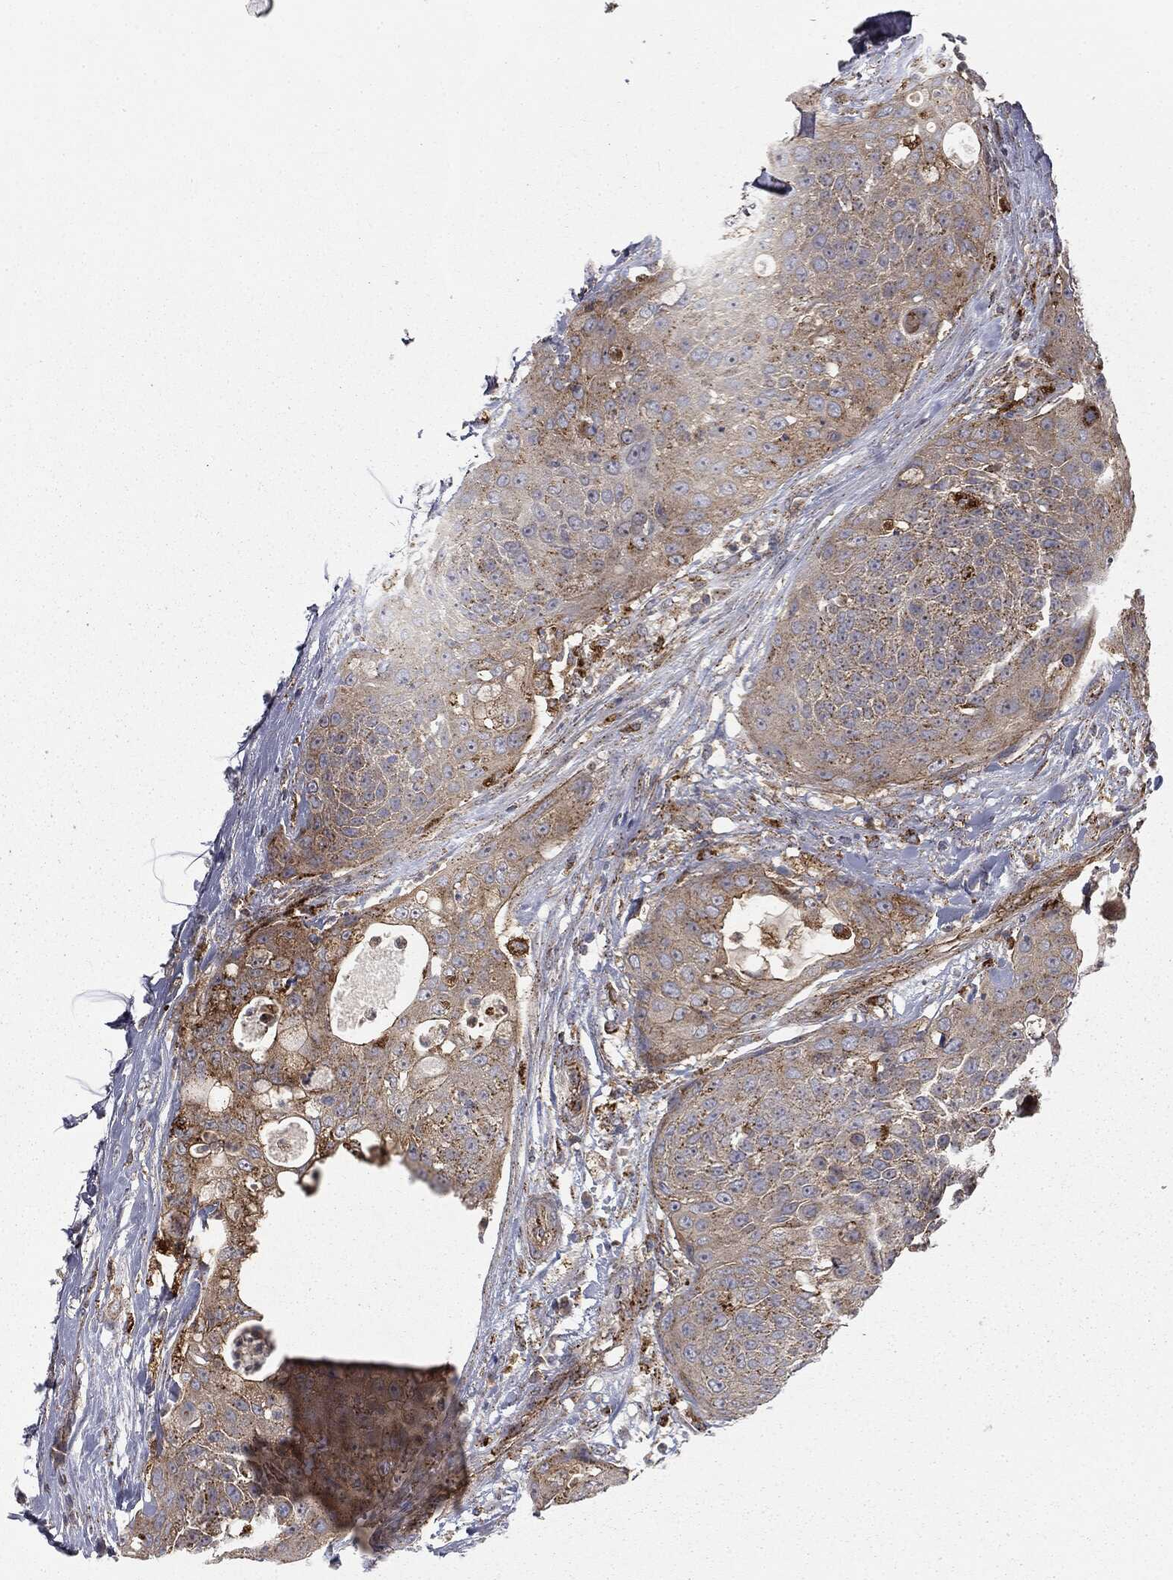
{"staining": {"intensity": "weak", "quantity": "25%-75%", "location": "cytoplasmic/membranous"}, "tissue": "urothelial cancer", "cell_type": "Tumor cells", "image_type": "cancer", "snomed": [{"axis": "morphology", "description": "Urothelial carcinoma, High grade"}, {"axis": "topography", "description": "Urinary bladder"}], "caption": "Urothelial cancer stained with a brown dye demonstrates weak cytoplasmic/membranous positive staining in about 25%-75% of tumor cells.", "gene": "CTSA", "patient": {"sex": "female", "age": 63}}